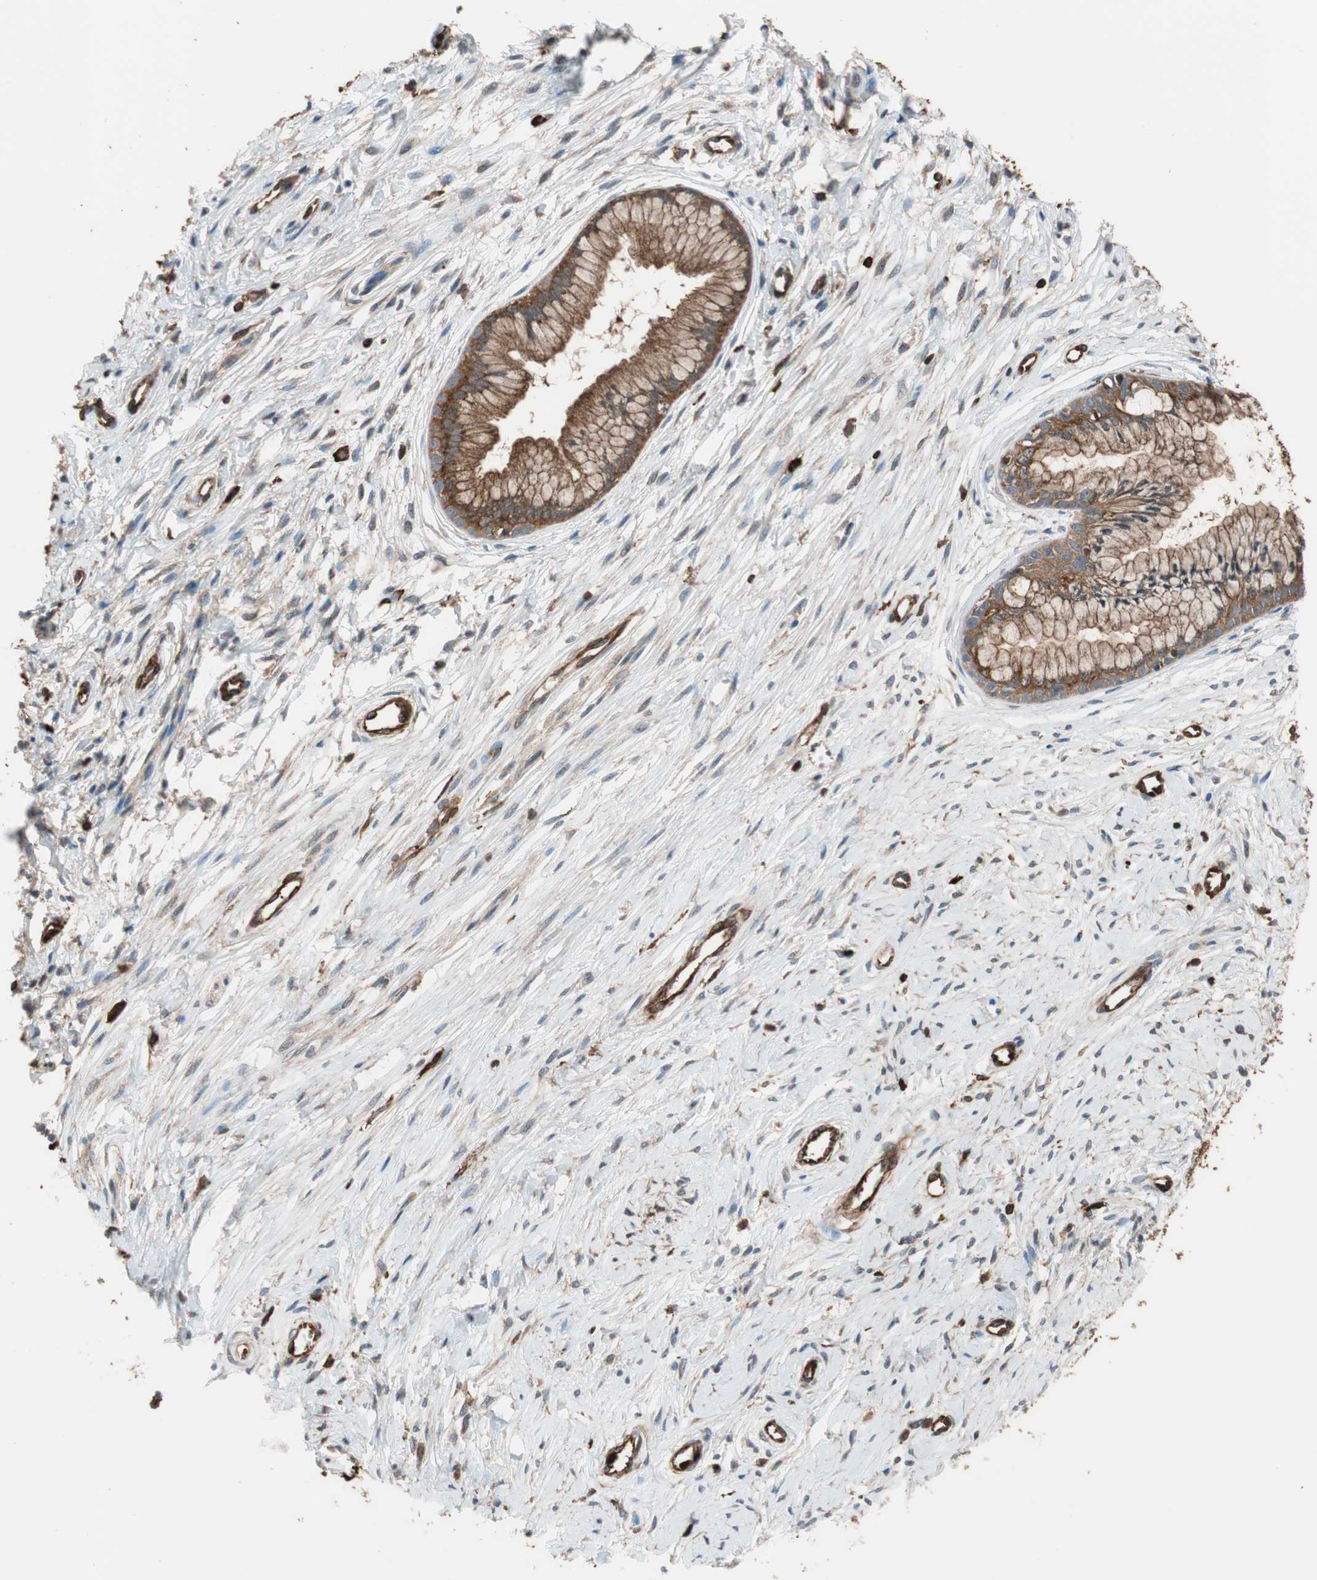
{"staining": {"intensity": "strong", "quantity": ">75%", "location": "cytoplasmic/membranous"}, "tissue": "cervix", "cell_type": "Glandular cells", "image_type": "normal", "snomed": [{"axis": "morphology", "description": "Normal tissue, NOS"}, {"axis": "topography", "description": "Cervix"}], "caption": "Protein expression analysis of unremarkable human cervix reveals strong cytoplasmic/membranous positivity in about >75% of glandular cells.", "gene": "VASP", "patient": {"sex": "female", "age": 39}}